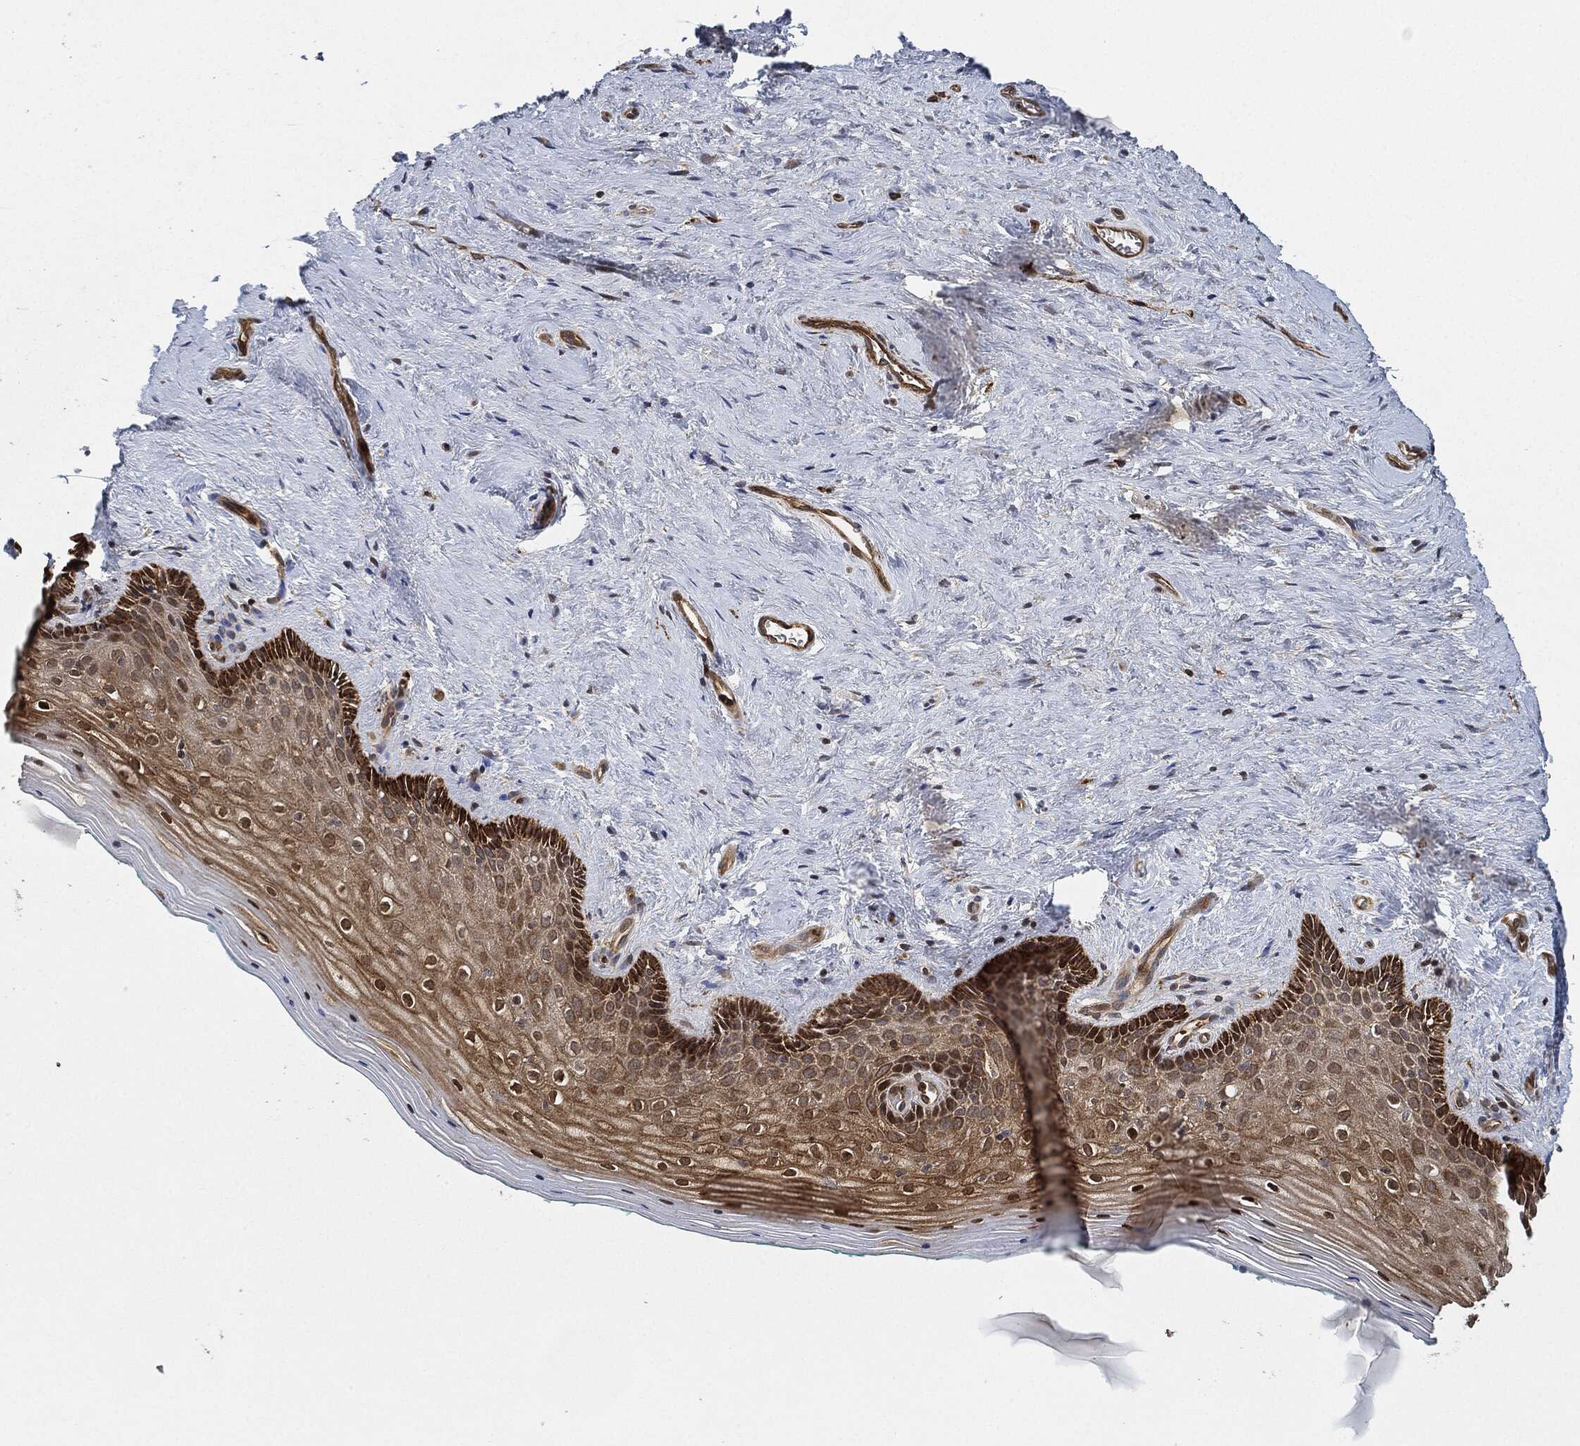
{"staining": {"intensity": "strong", "quantity": "<25%", "location": "cytoplasmic/membranous"}, "tissue": "vagina", "cell_type": "Squamous epithelial cells", "image_type": "normal", "snomed": [{"axis": "morphology", "description": "Normal tissue, NOS"}, {"axis": "topography", "description": "Vagina"}], "caption": "Protein expression analysis of benign human vagina reveals strong cytoplasmic/membranous positivity in about <25% of squamous epithelial cells.", "gene": "MAP3K3", "patient": {"sex": "female", "age": 45}}